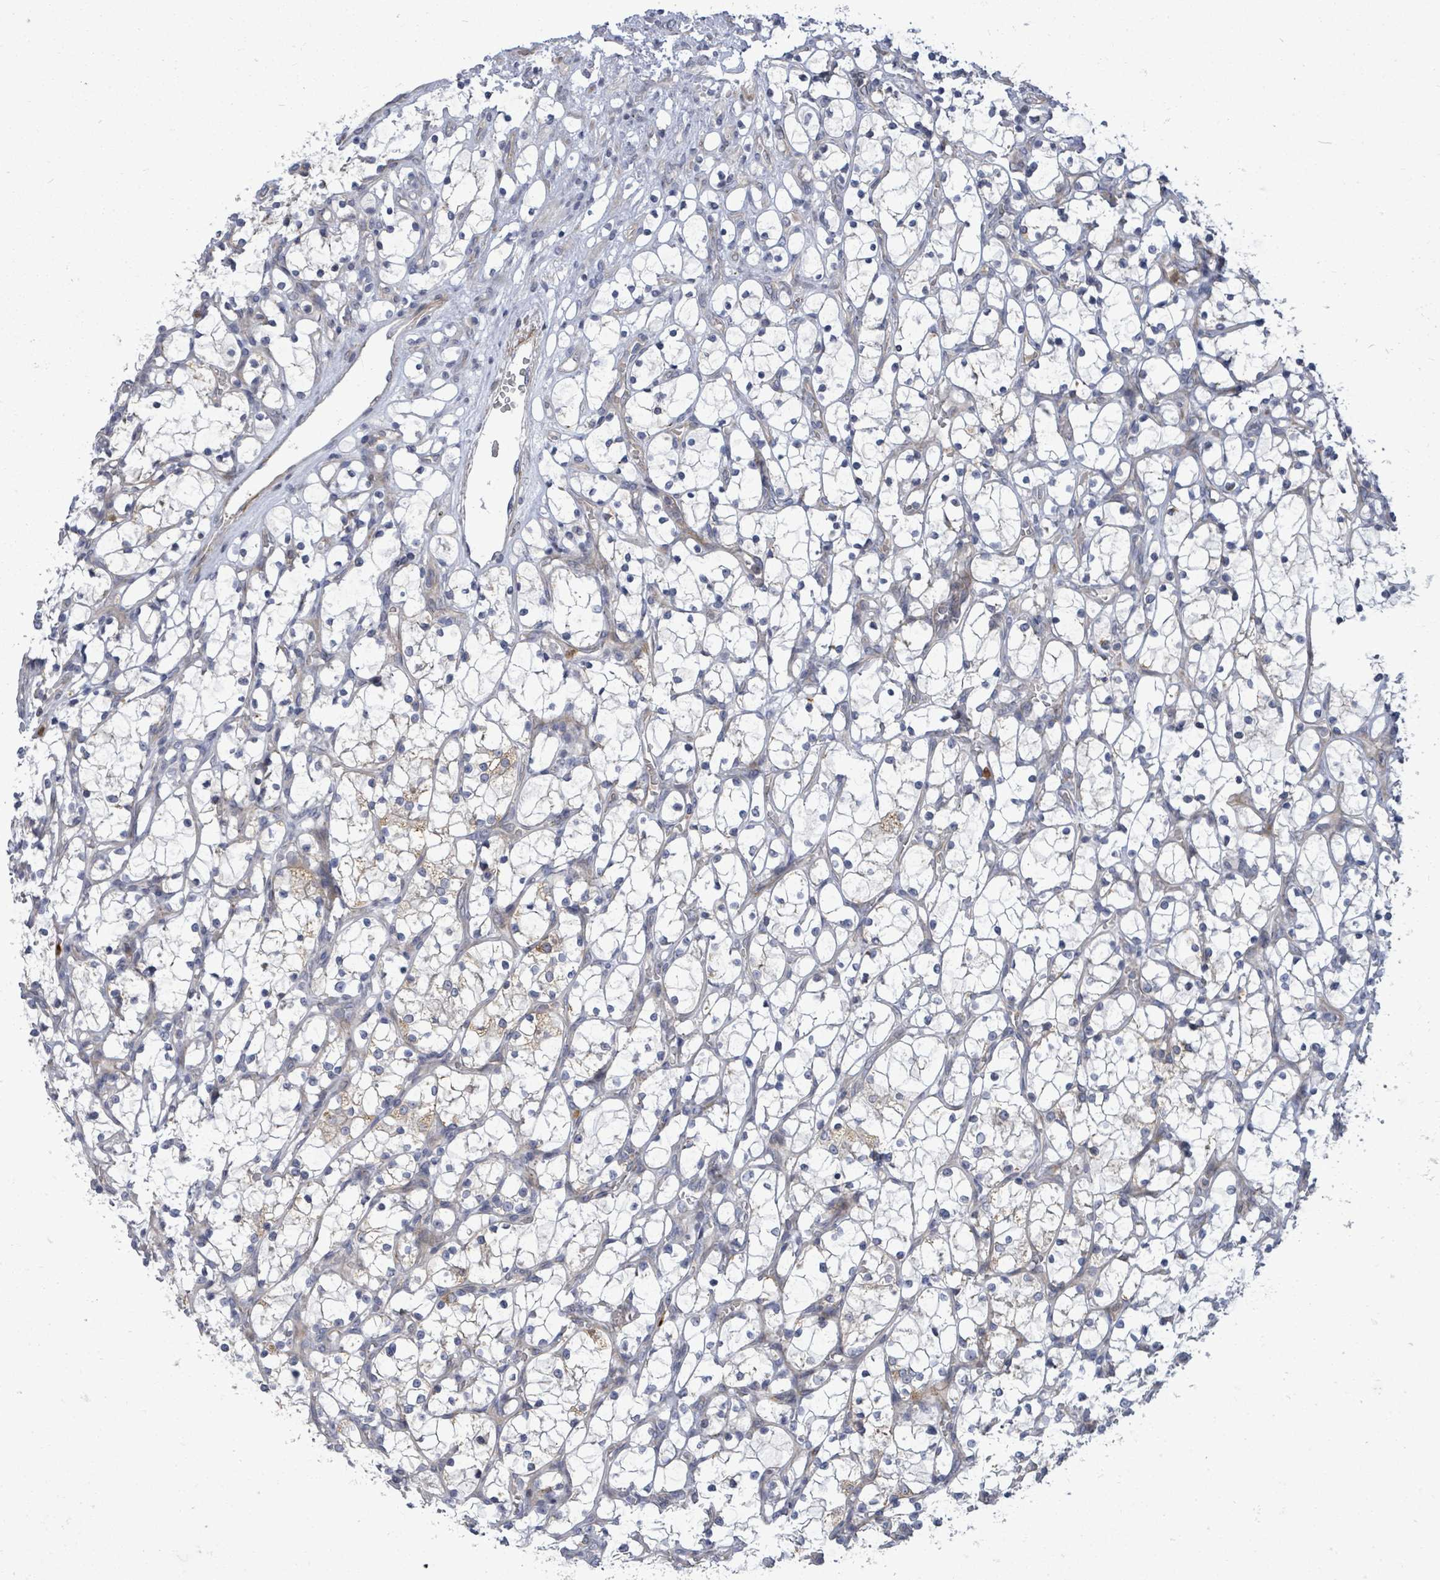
{"staining": {"intensity": "negative", "quantity": "none", "location": "none"}, "tissue": "renal cancer", "cell_type": "Tumor cells", "image_type": "cancer", "snomed": [{"axis": "morphology", "description": "Adenocarcinoma, NOS"}, {"axis": "topography", "description": "Kidney"}], "caption": "This is an IHC photomicrograph of human adenocarcinoma (renal). There is no staining in tumor cells.", "gene": "SAR1A", "patient": {"sex": "female", "age": 69}}